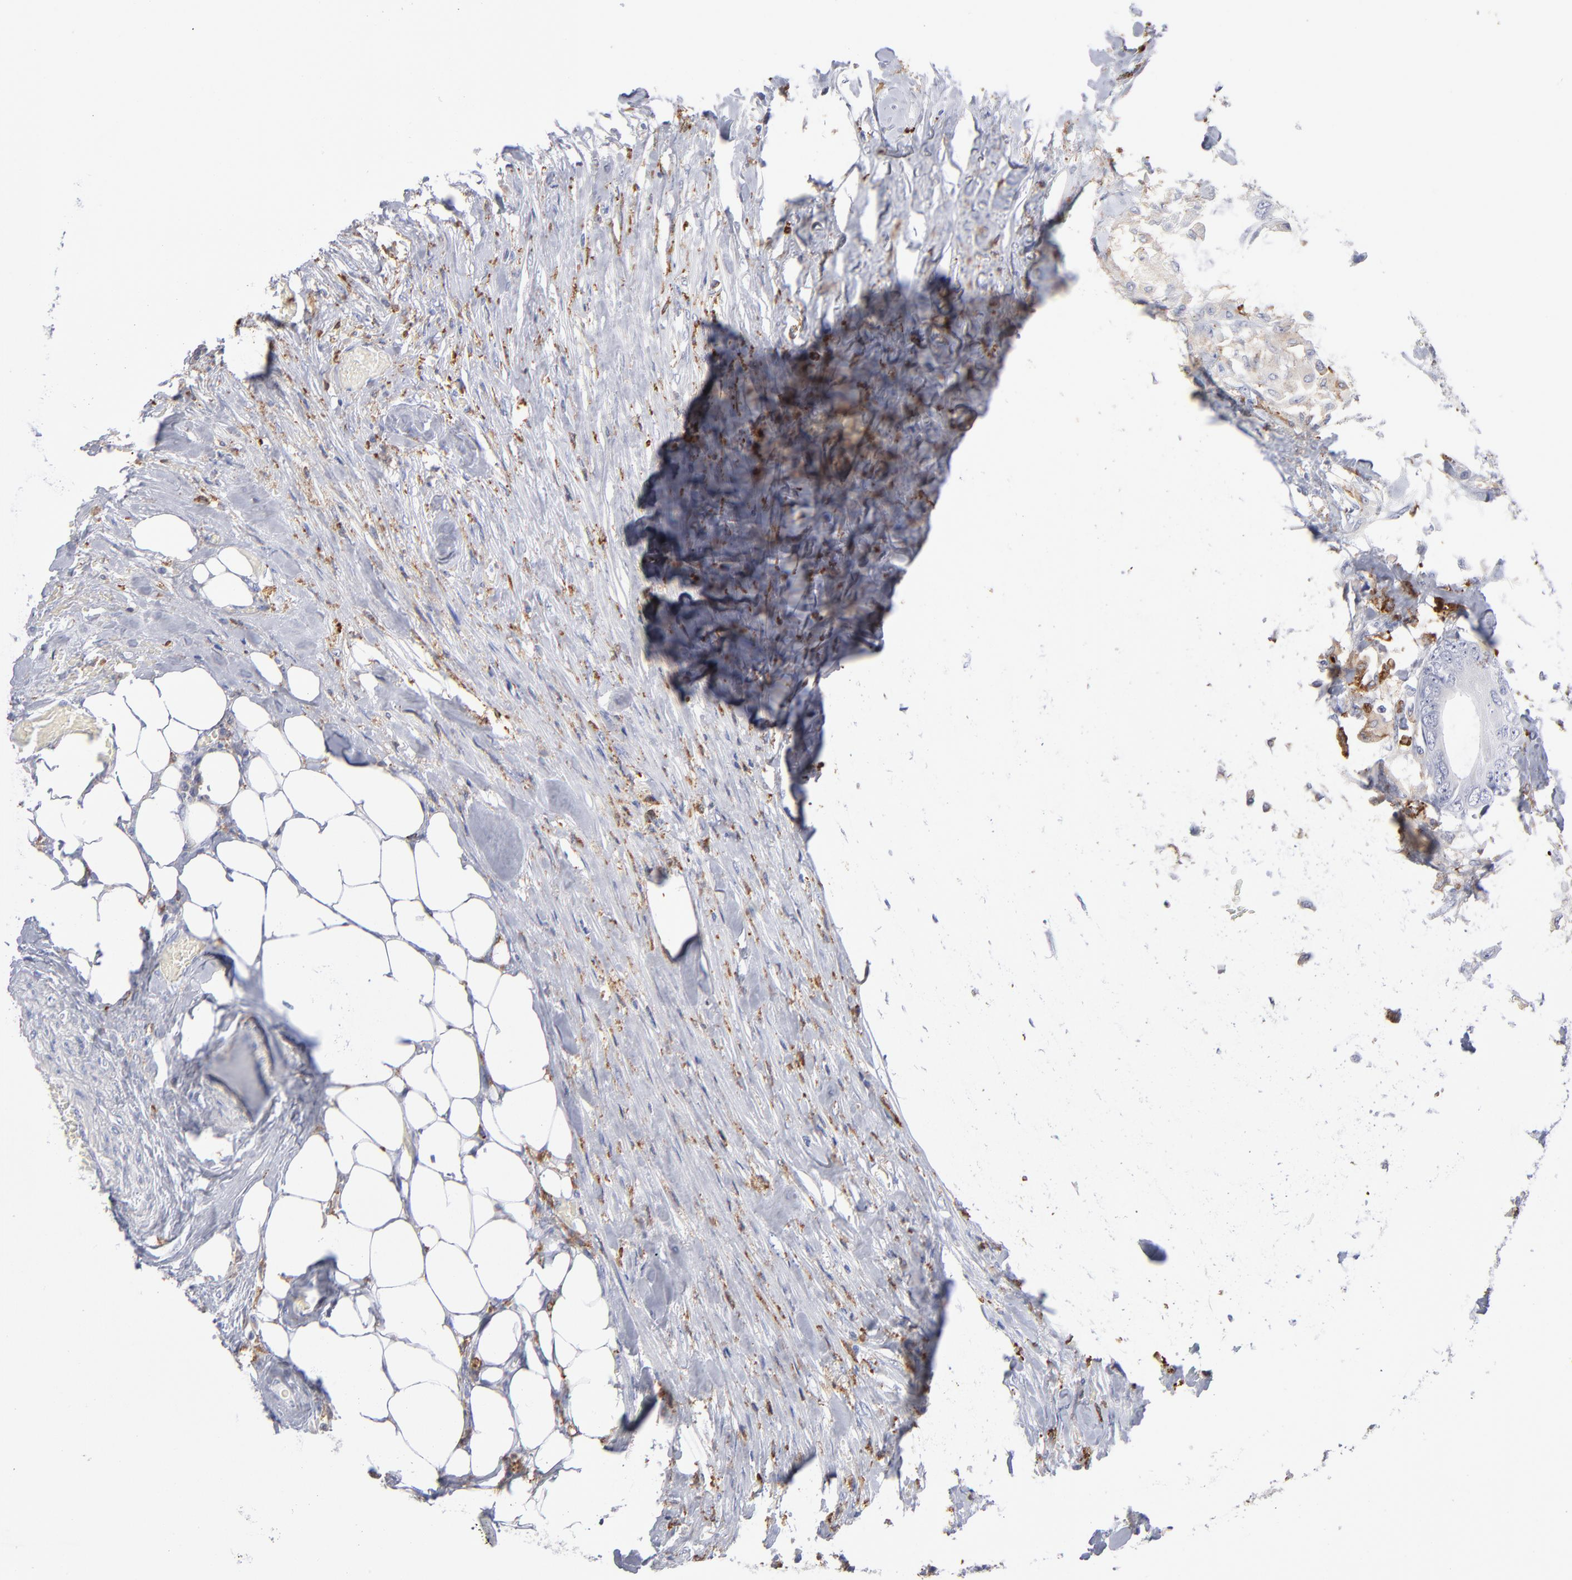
{"staining": {"intensity": "negative", "quantity": "none", "location": "none"}, "tissue": "colorectal cancer", "cell_type": "Tumor cells", "image_type": "cancer", "snomed": [{"axis": "morphology", "description": "Normal tissue, NOS"}, {"axis": "morphology", "description": "Adenocarcinoma, NOS"}, {"axis": "topography", "description": "Rectum"}, {"axis": "topography", "description": "Peripheral nerve tissue"}], "caption": "Immunohistochemistry of colorectal cancer (adenocarcinoma) shows no expression in tumor cells. Nuclei are stained in blue.", "gene": "CD180", "patient": {"sex": "female", "age": 77}}